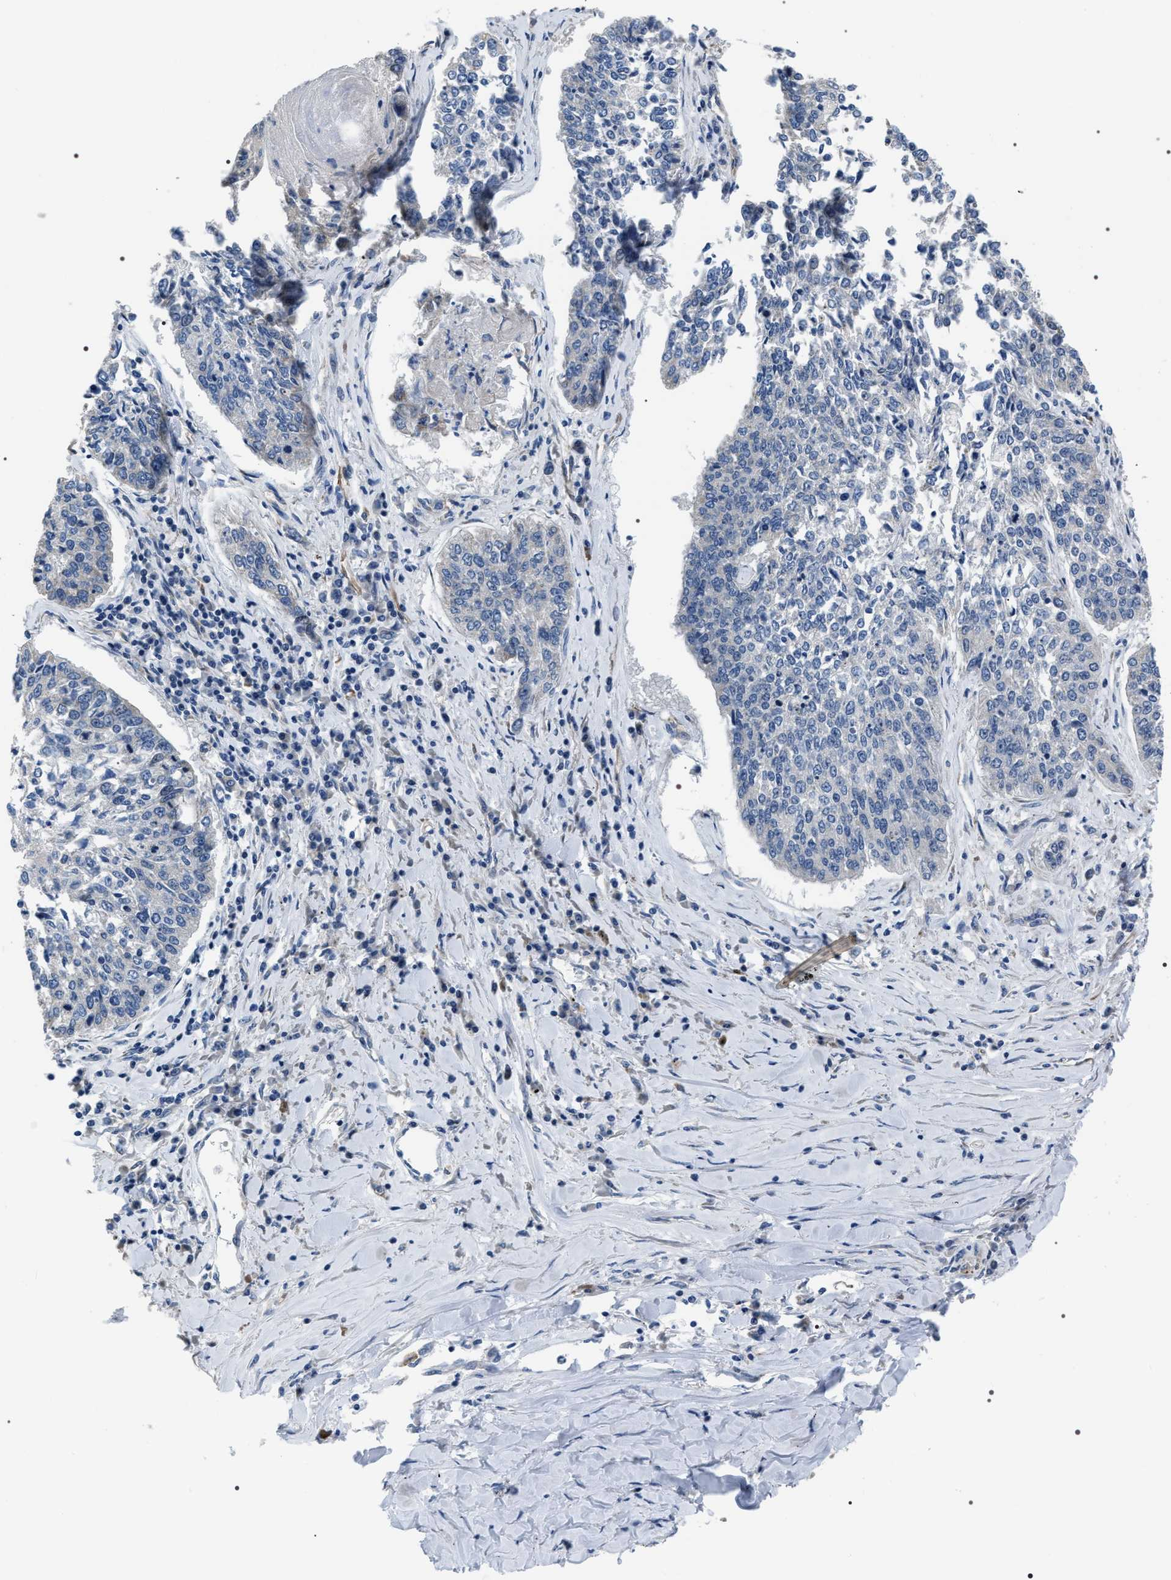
{"staining": {"intensity": "negative", "quantity": "none", "location": "none"}, "tissue": "lung cancer", "cell_type": "Tumor cells", "image_type": "cancer", "snomed": [{"axis": "morphology", "description": "Normal tissue, NOS"}, {"axis": "morphology", "description": "Squamous cell carcinoma, NOS"}, {"axis": "topography", "description": "Cartilage tissue"}, {"axis": "topography", "description": "Bronchus"}, {"axis": "topography", "description": "Lung"}], "caption": "DAB (3,3'-diaminobenzidine) immunohistochemical staining of human lung cancer displays no significant staining in tumor cells. The staining was performed using DAB (3,3'-diaminobenzidine) to visualize the protein expression in brown, while the nuclei were stained in blue with hematoxylin (Magnification: 20x).", "gene": "PKD1L1", "patient": {"sex": "female", "age": 49}}